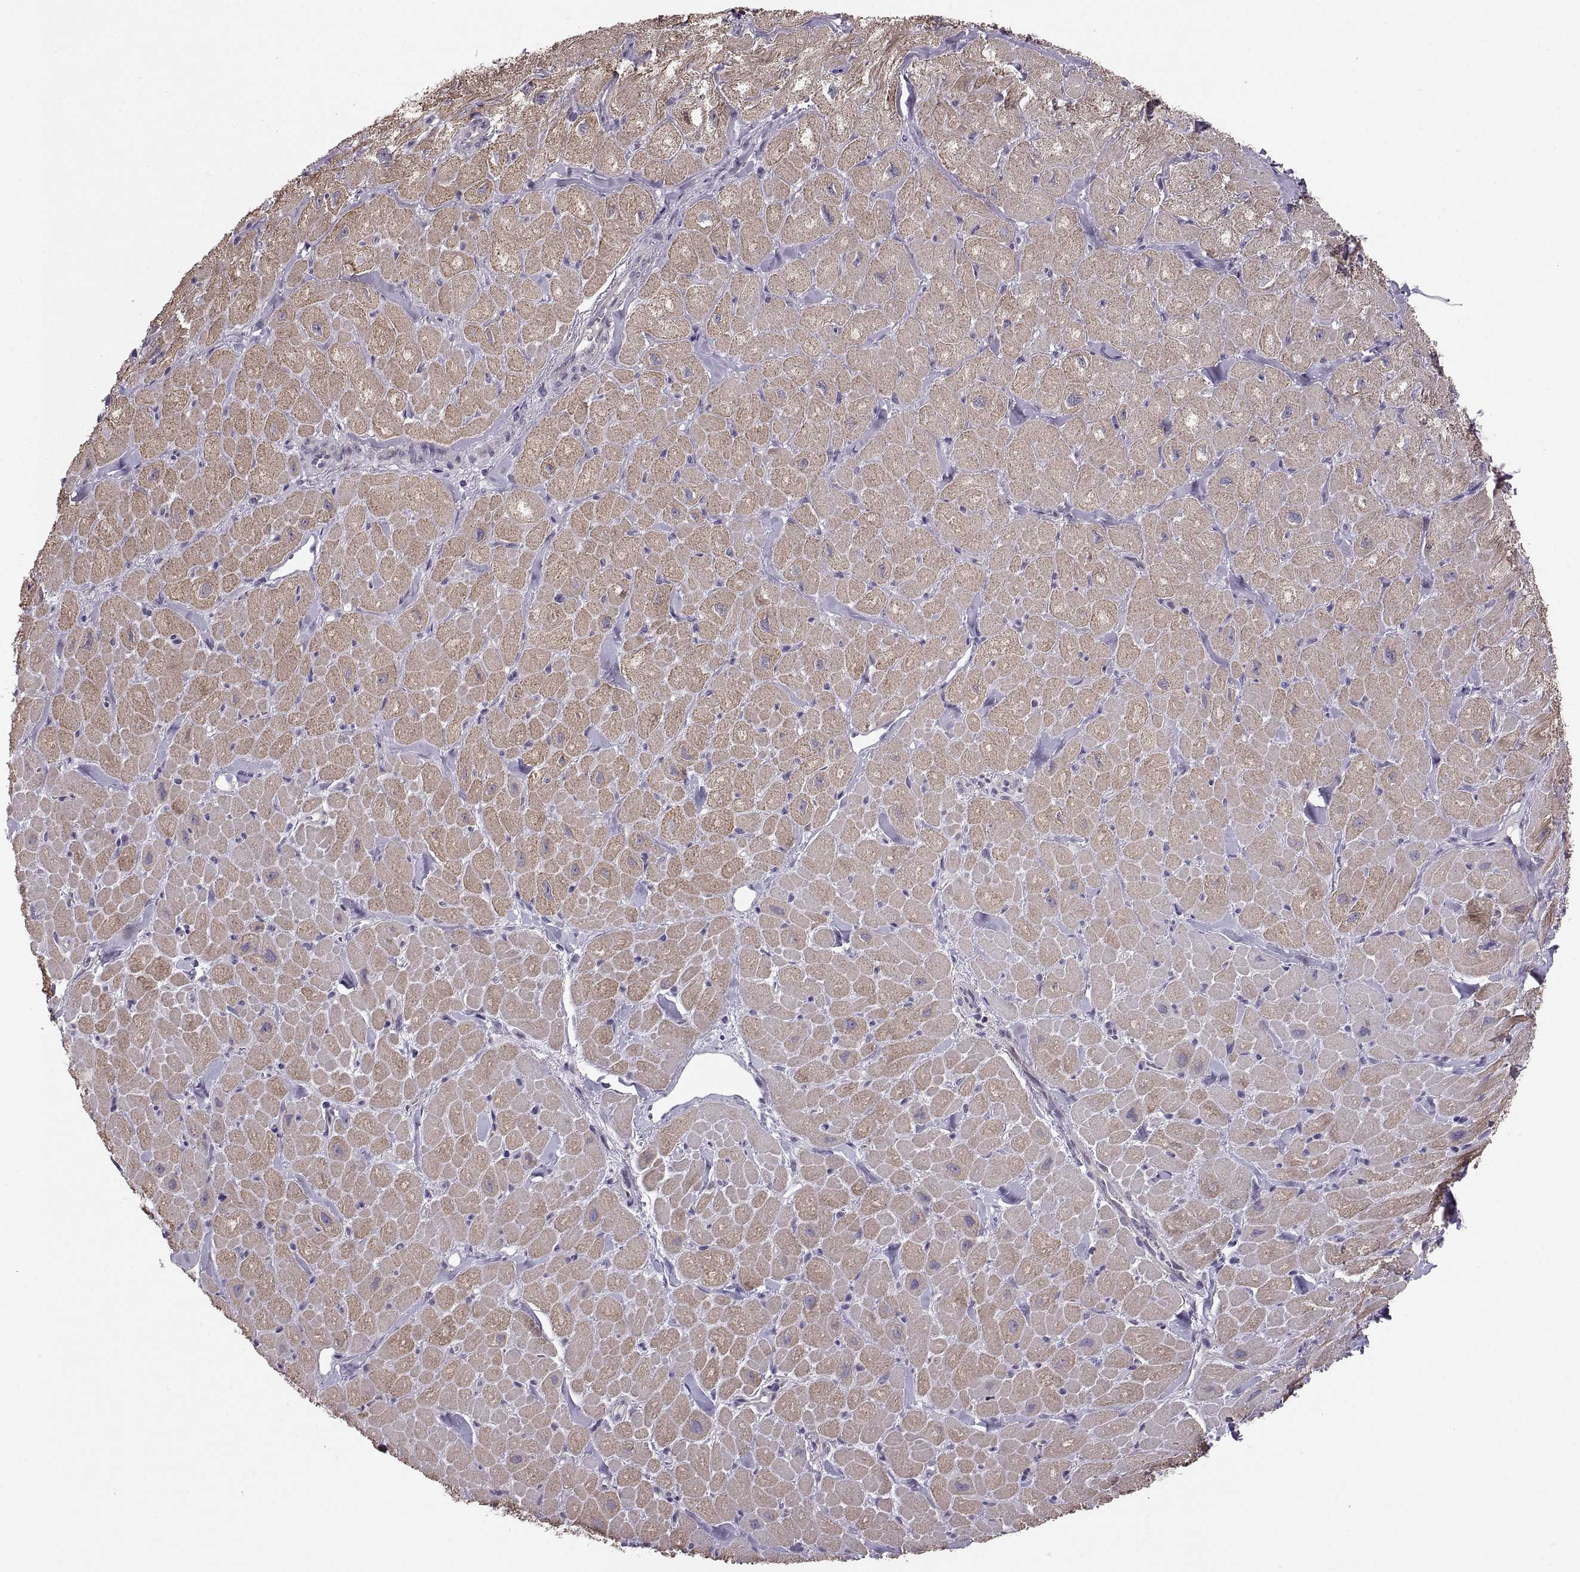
{"staining": {"intensity": "moderate", "quantity": ">75%", "location": "cytoplasmic/membranous"}, "tissue": "heart muscle", "cell_type": "Cardiomyocytes", "image_type": "normal", "snomed": [{"axis": "morphology", "description": "Normal tissue, NOS"}, {"axis": "topography", "description": "Heart"}], "caption": "IHC micrograph of benign human heart muscle stained for a protein (brown), which reveals medium levels of moderate cytoplasmic/membranous staining in approximately >75% of cardiomyocytes.", "gene": "ACSBG2", "patient": {"sex": "male", "age": 60}}